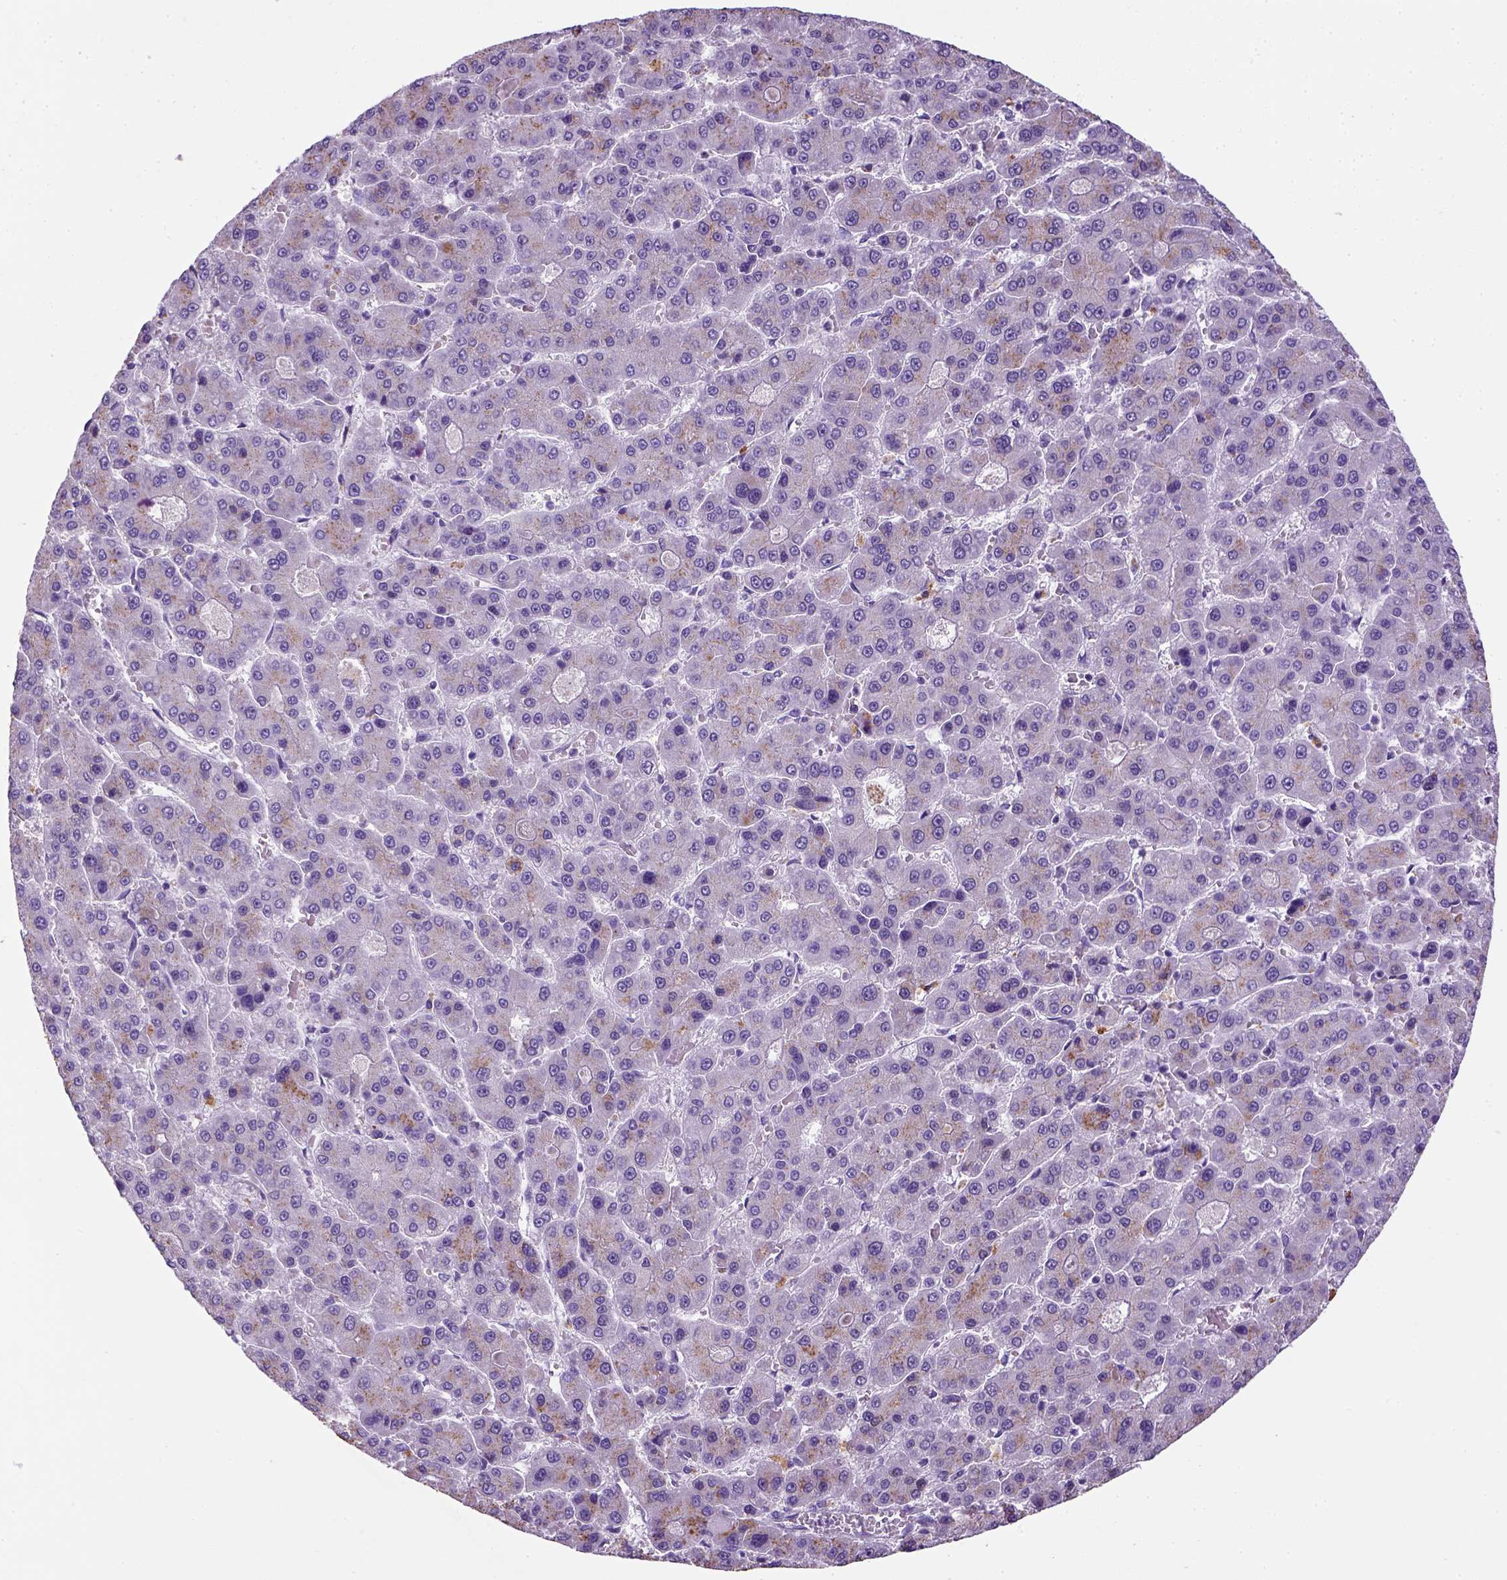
{"staining": {"intensity": "negative", "quantity": "none", "location": "none"}, "tissue": "liver cancer", "cell_type": "Tumor cells", "image_type": "cancer", "snomed": [{"axis": "morphology", "description": "Carcinoma, Hepatocellular, NOS"}, {"axis": "topography", "description": "Liver"}], "caption": "The micrograph exhibits no significant positivity in tumor cells of liver cancer (hepatocellular carcinoma).", "gene": "KRT71", "patient": {"sex": "male", "age": 70}}